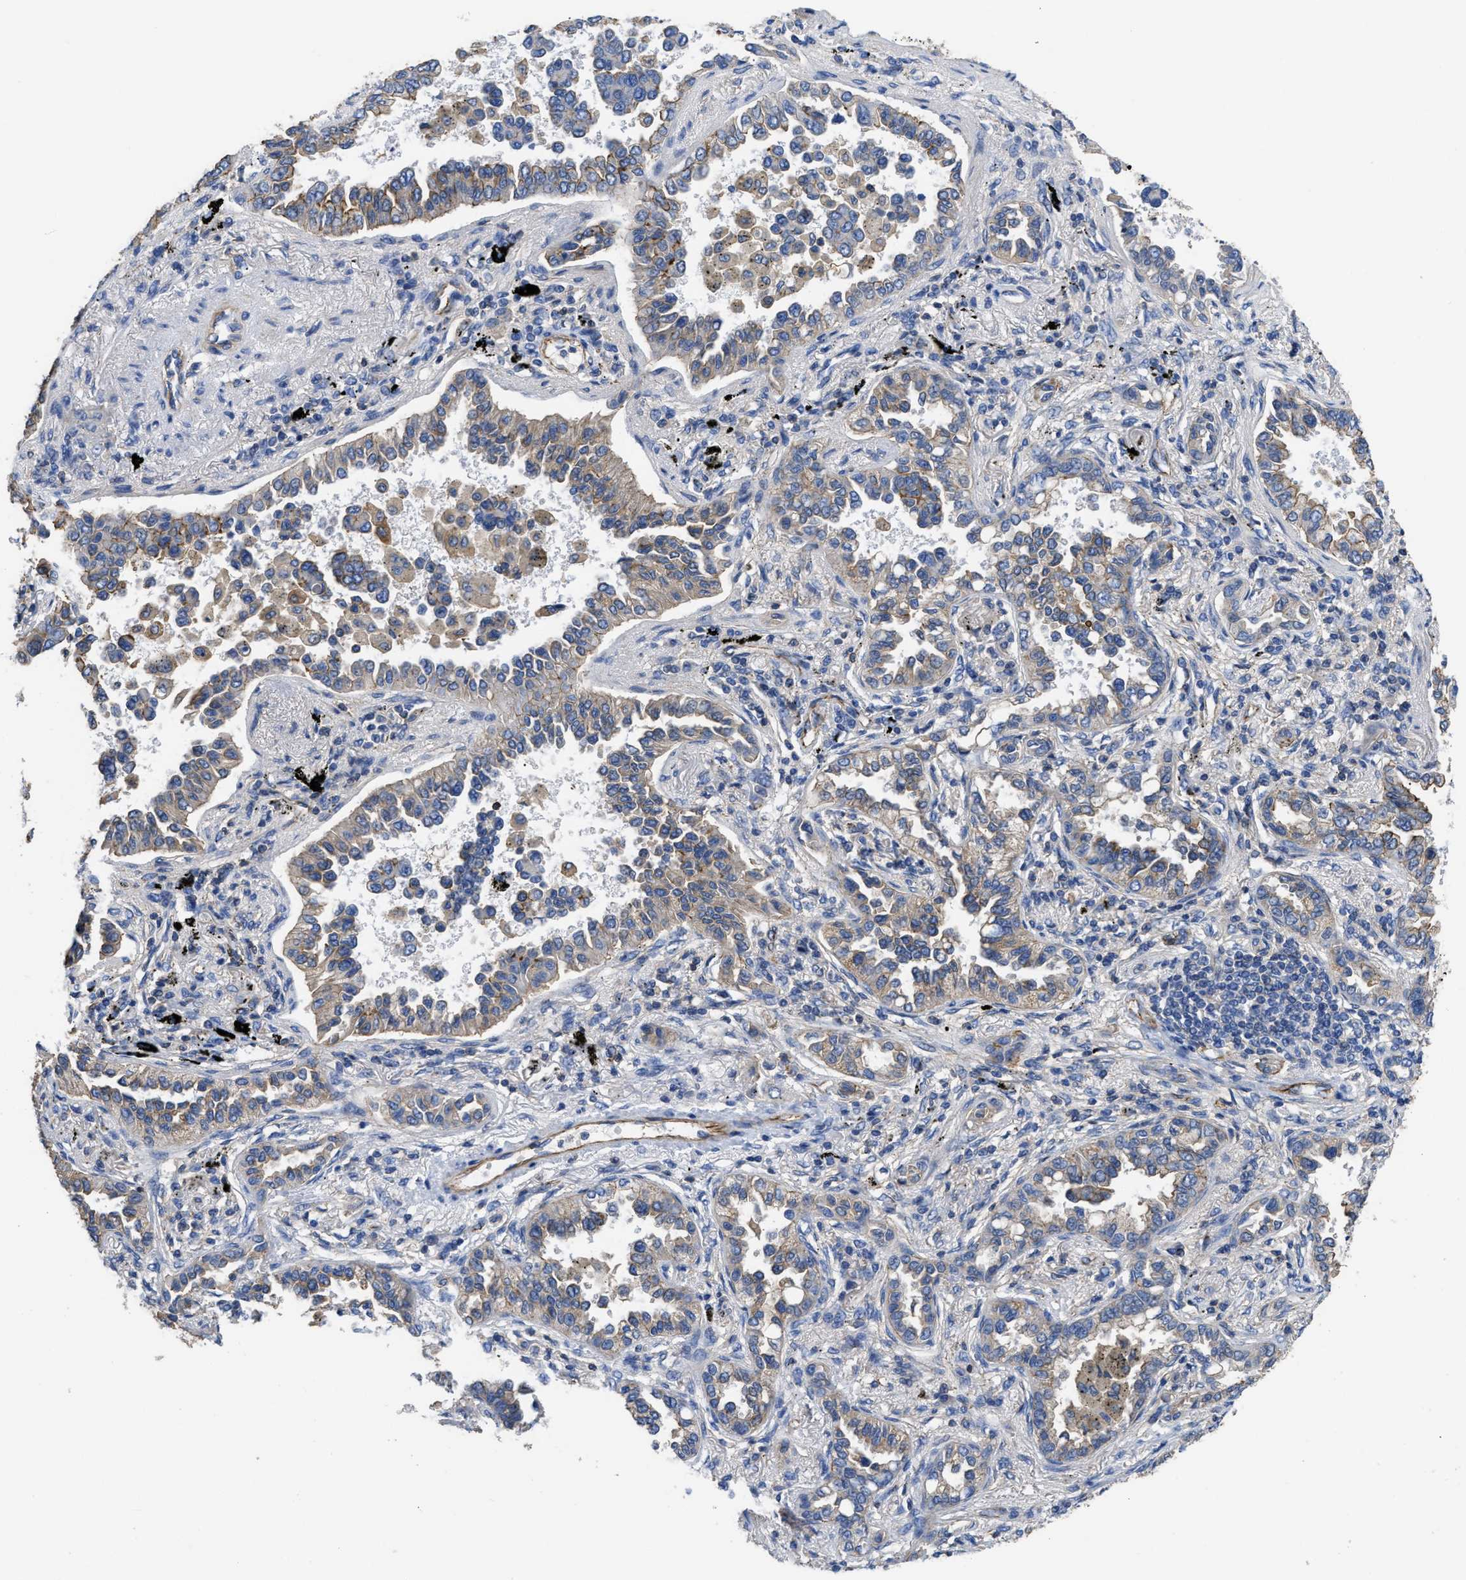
{"staining": {"intensity": "weak", "quantity": "<25%", "location": "cytoplasmic/membranous"}, "tissue": "lung cancer", "cell_type": "Tumor cells", "image_type": "cancer", "snomed": [{"axis": "morphology", "description": "Normal tissue, NOS"}, {"axis": "morphology", "description": "Adenocarcinoma, NOS"}, {"axis": "topography", "description": "Lung"}], "caption": "High magnification brightfield microscopy of lung cancer (adenocarcinoma) stained with DAB (brown) and counterstained with hematoxylin (blue): tumor cells show no significant expression.", "gene": "USP4", "patient": {"sex": "male", "age": 59}}